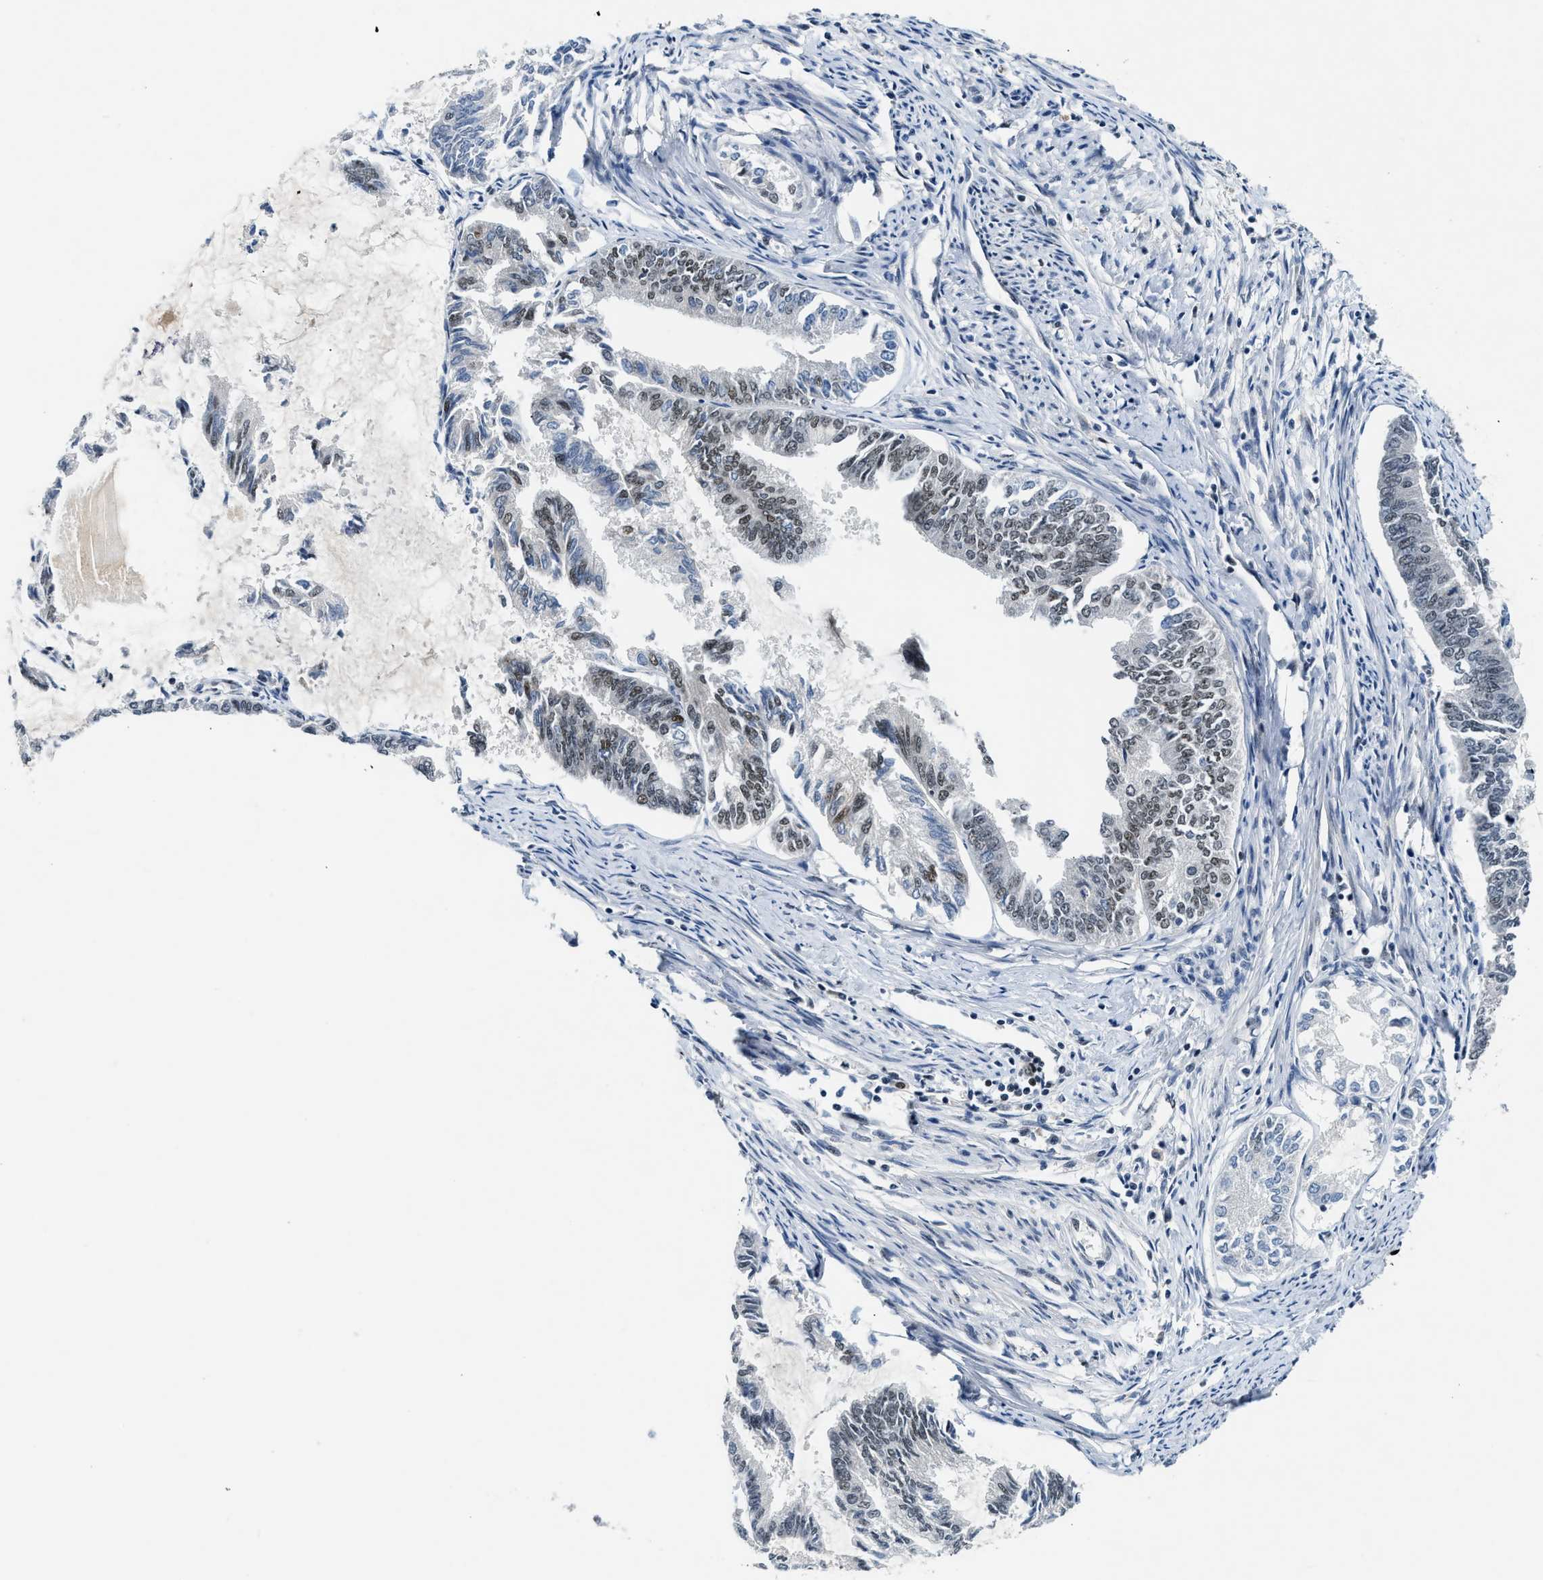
{"staining": {"intensity": "moderate", "quantity": "25%-75%", "location": "nuclear"}, "tissue": "endometrial cancer", "cell_type": "Tumor cells", "image_type": "cancer", "snomed": [{"axis": "morphology", "description": "Adenocarcinoma, NOS"}, {"axis": "topography", "description": "Endometrium"}], "caption": "A photomicrograph of endometrial adenocarcinoma stained for a protein displays moderate nuclear brown staining in tumor cells.", "gene": "NCOA1", "patient": {"sex": "female", "age": 86}}